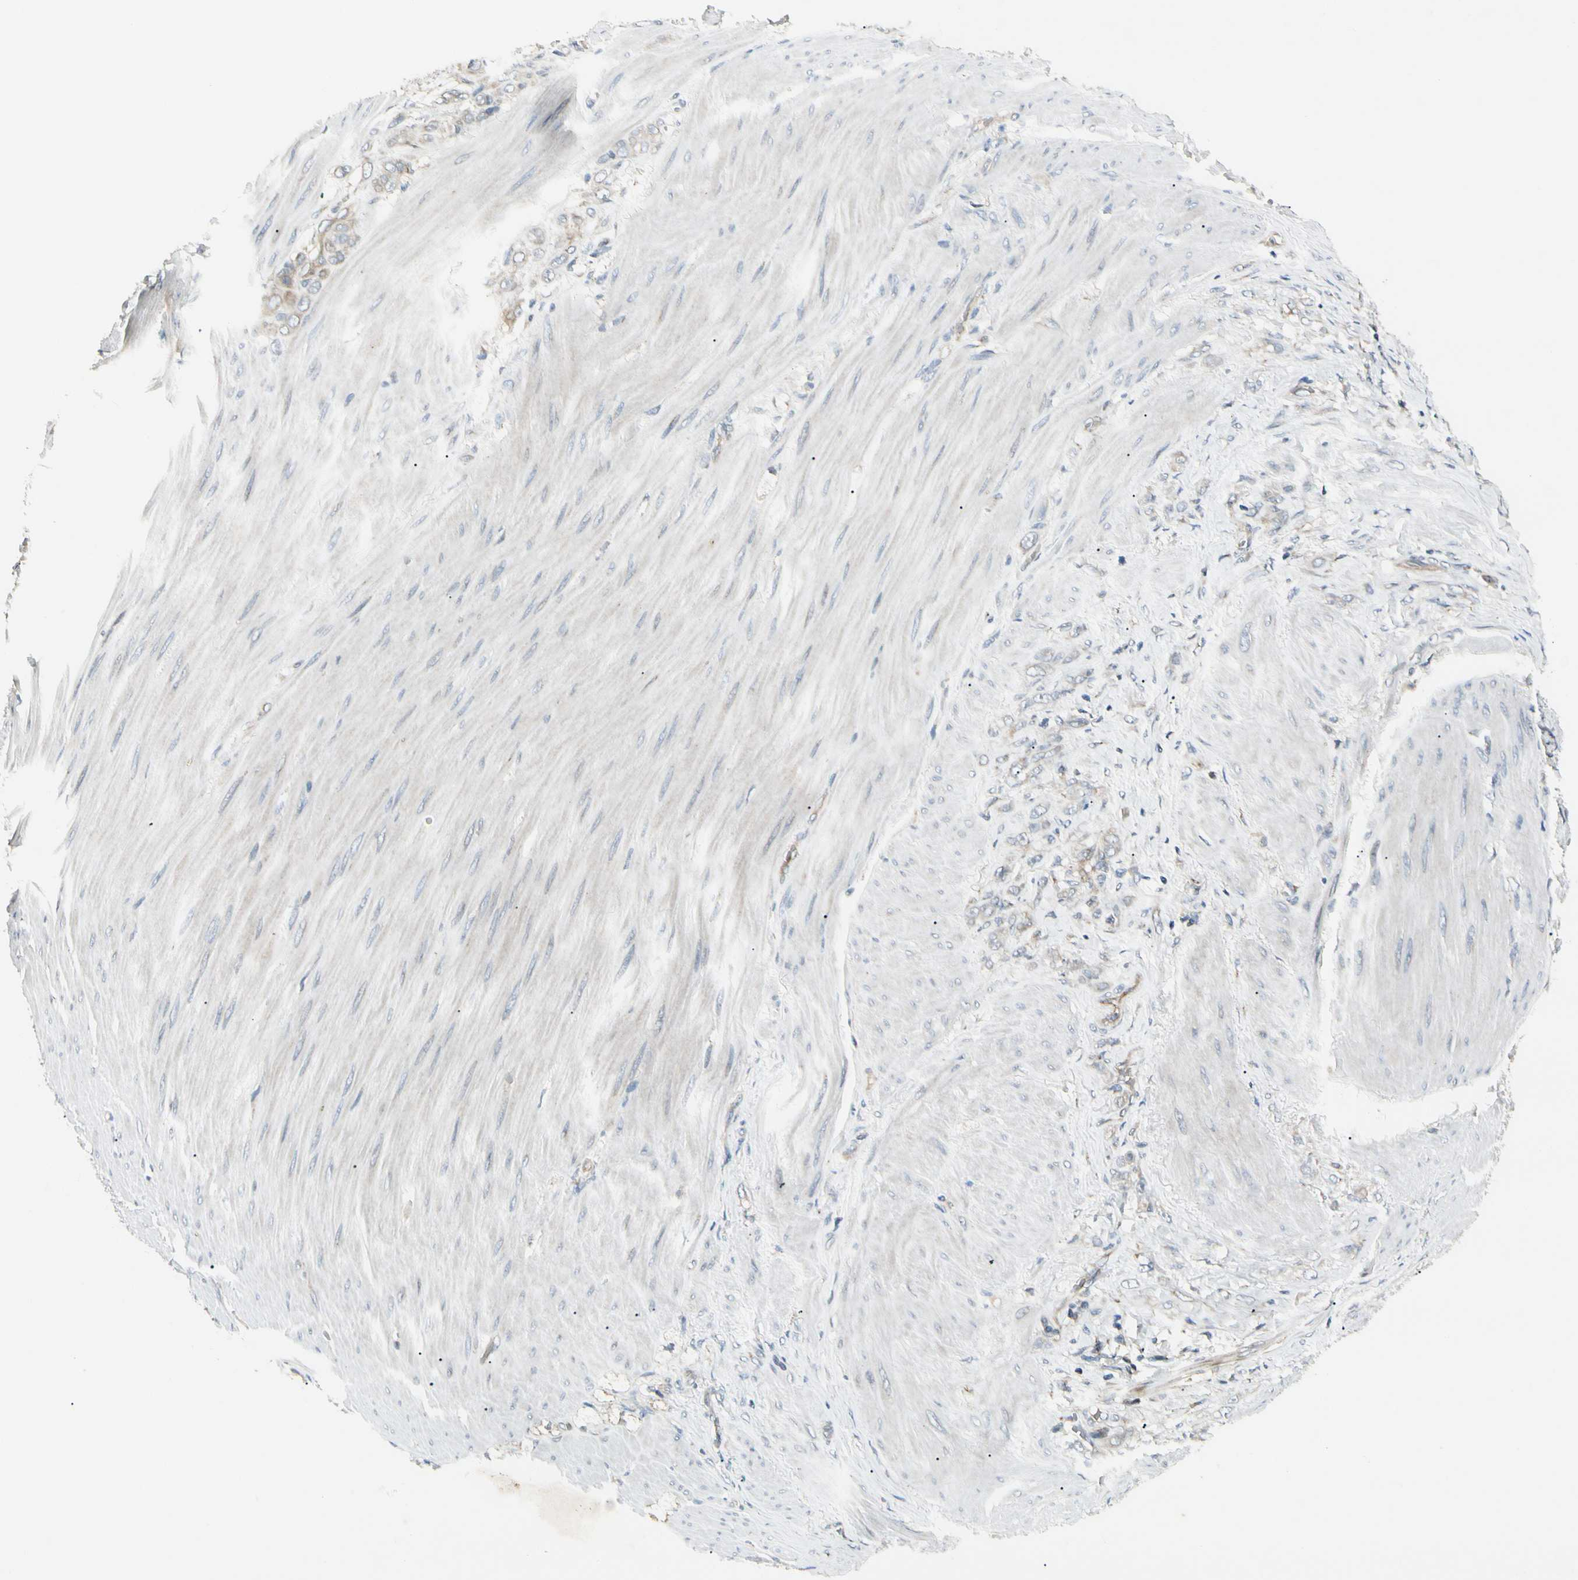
{"staining": {"intensity": "weak", "quantity": "25%-75%", "location": "cytoplasmic/membranous"}, "tissue": "stomach cancer", "cell_type": "Tumor cells", "image_type": "cancer", "snomed": [{"axis": "morphology", "description": "Adenocarcinoma, NOS"}, {"axis": "topography", "description": "Stomach"}], "caption": "Immunohistochemistry image of neoplastic tissue: stomach cancer (adenocarcinoma) stained using IHC reveals low levels of weak protein expression localized specifically in the cytoplasmic/membranous of tumor cells, appearing as a cytoplasmic/membranous brown color.", "gene": "ABCA3", "patient": {"sex": "male", "age": 82}}